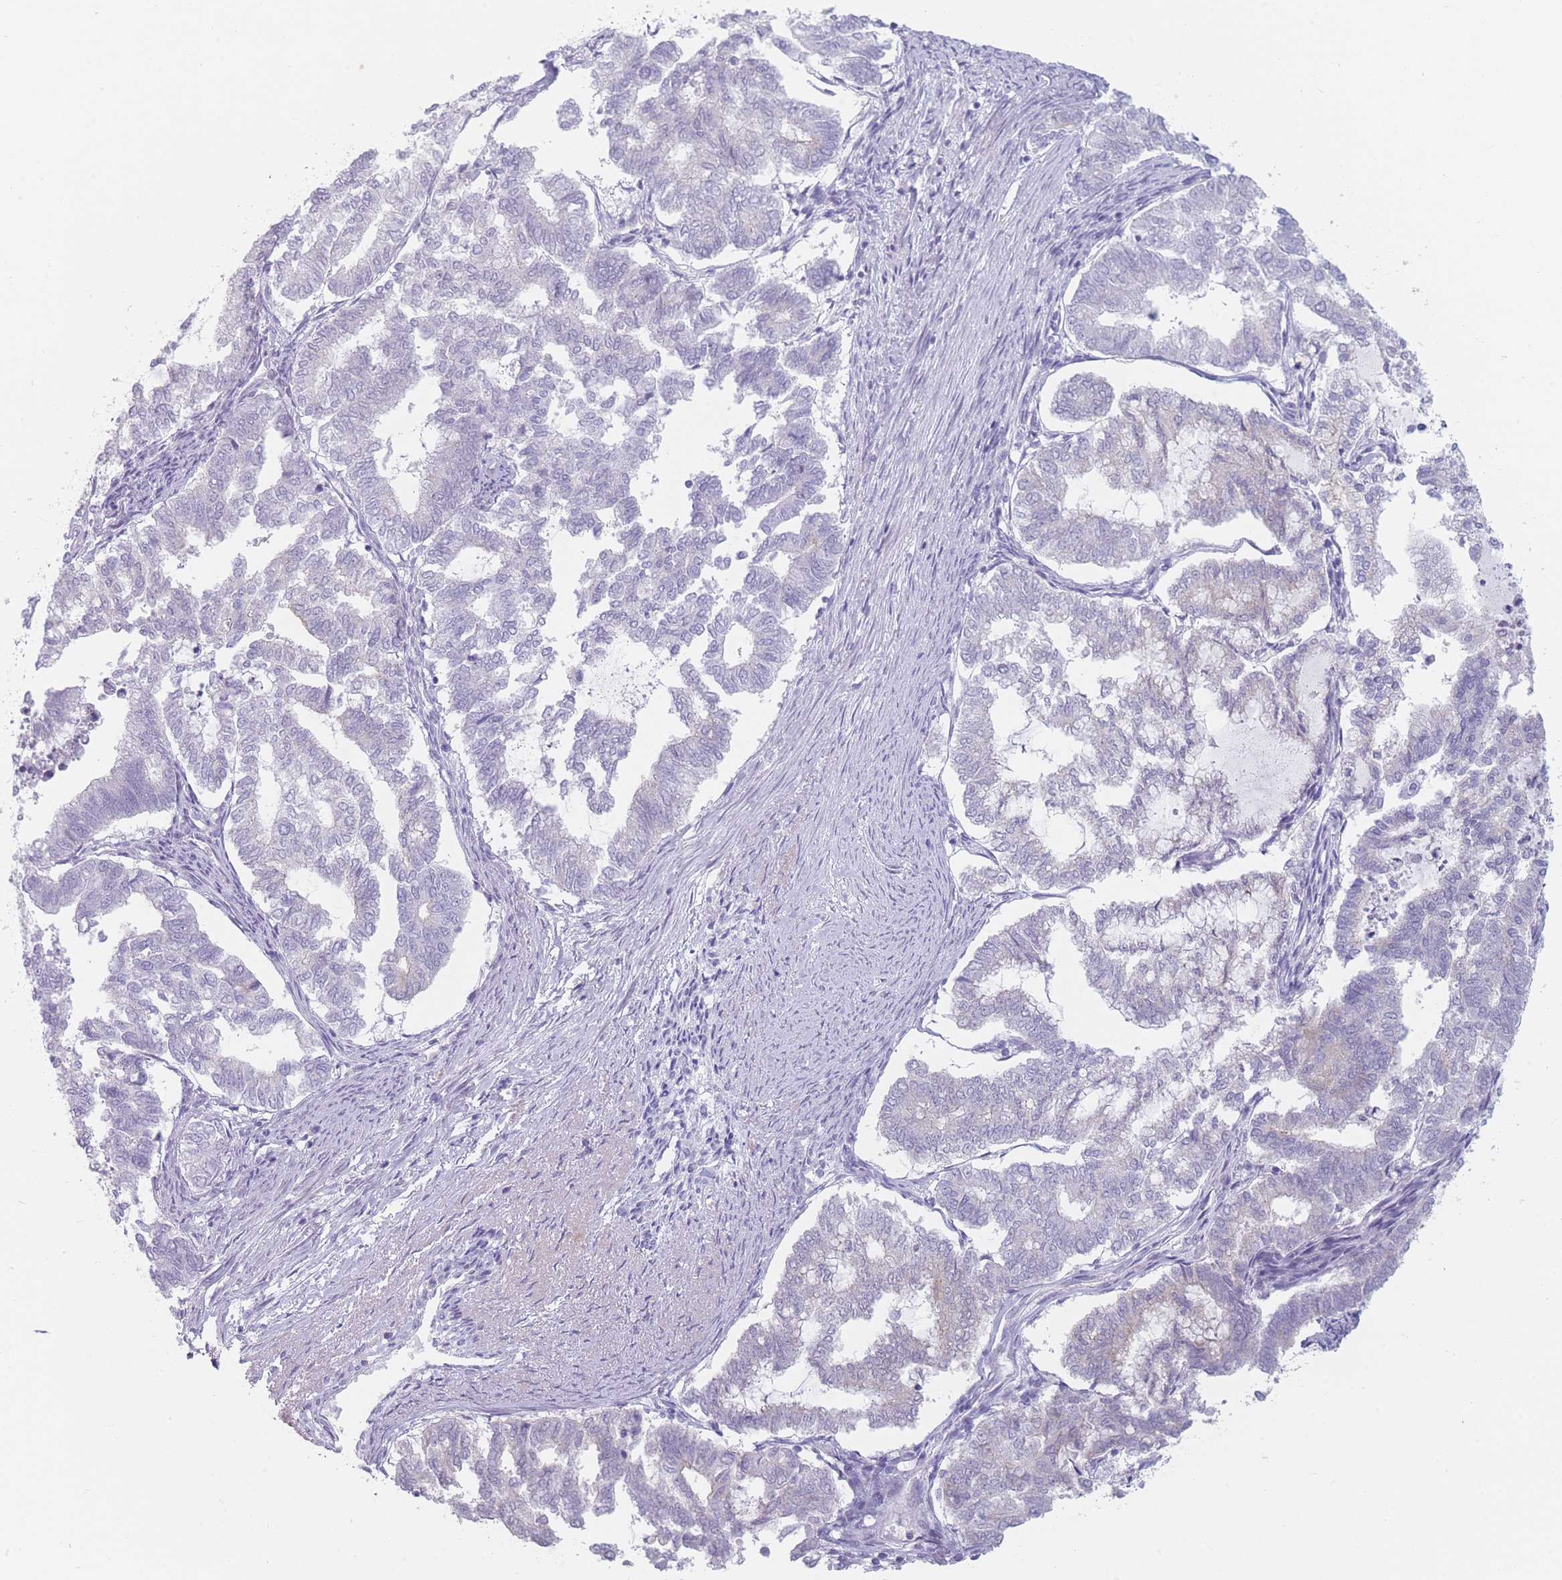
{"staining": {"intensity": "negative", "quantity": "none", "location": "none"}, "tissue": "endometrial cancer", "cell_type": "Tumor cells", "image_type": "cancer", "snomed": [{"axis": "morphology", "description": "Adenocarcinoma, NOS"}, {"axis": "topography", "description": "Endometrium"}], "caption": "IHC photomicrograph of neoplastic tissue: endometrial adenocarcinoma stained with DAB (3,3'-diaminobenzidine) exhibits no significant protein positivity in tumor cells.", "gene": "IFNA6", "patient": {"sex": "female", "age": 79}}